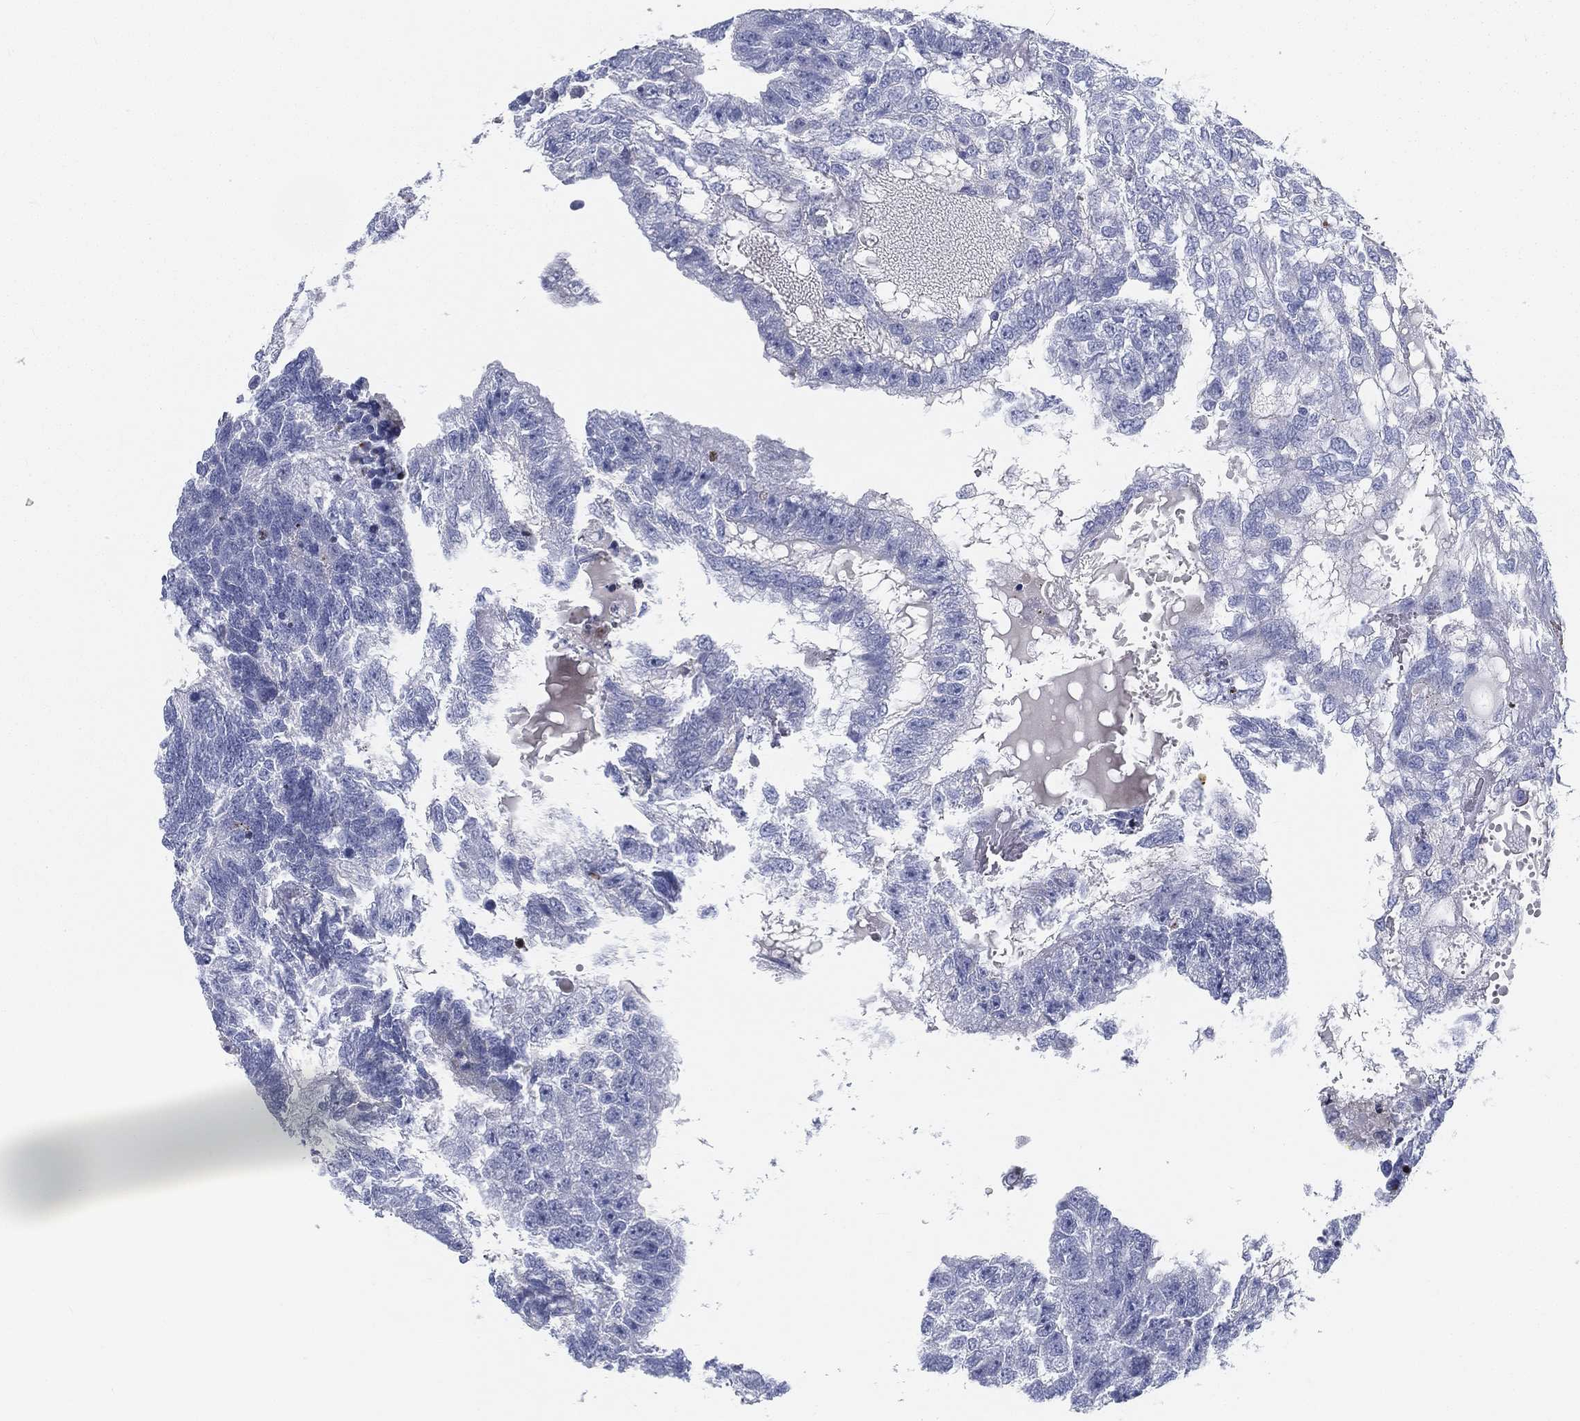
{"staining": {"intensity": "negative", "quantity": "none", "location": "none"}, "tissue": "testis cancer", "cell_type": "Tumor cells", "image_type": "cancer", "snomed": [{"axis": "morphology", "description": "Seminoma, NOS"}, {"axis": "morphology", "description": "Carcinoma, Embryonal, NOS"}, {"axis": "topography", "description": "Testis"}], "caption": "Photomicrograph shows no significant protein positivity in tumor cells of testis cancer. (Brightfield microscopy of DAB IHC at high magnification).", "gene": "SPPL2C", "patient": {"sex": "male", "age": 41}}